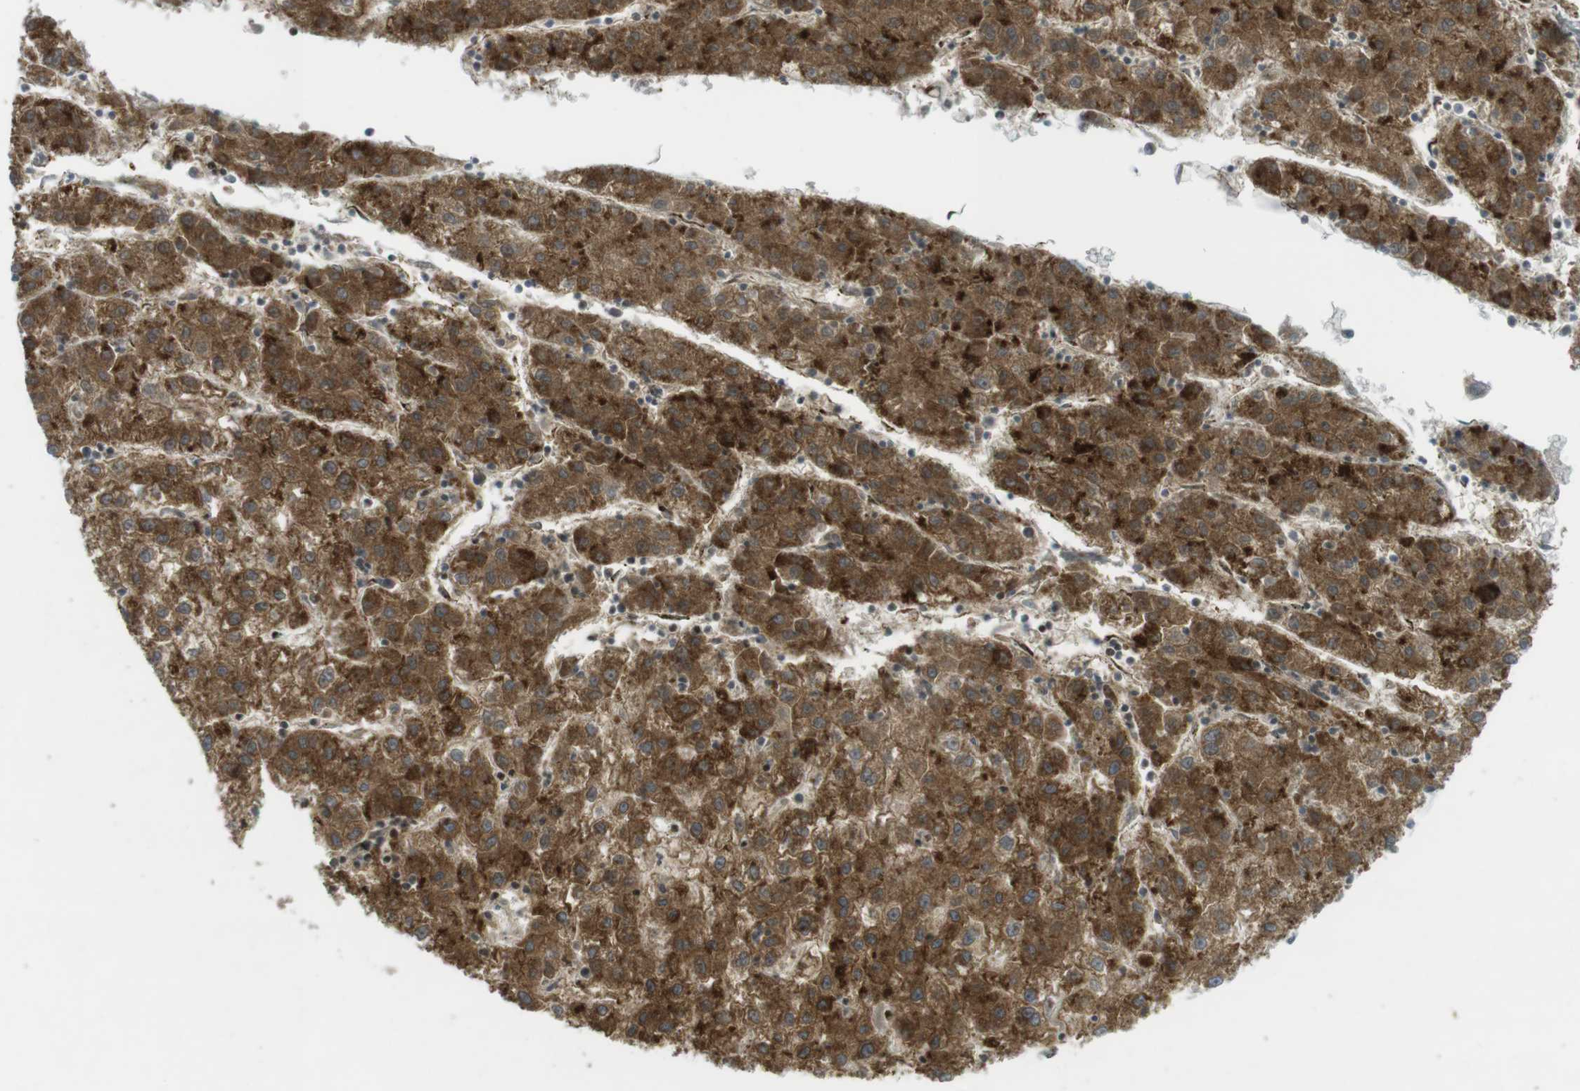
{"staining": {"intensity": "moderate", "quantity": "25%-75%", "location": "cytoplasmic/membranous"}, "tissue": "liver cancer", "cell_type": "Tumor cells", "image_type": "cancer", "snomed": [{"axis": "morphology", "description": "Carcinoma, Hepatocellular, NOS"}, {"axis": "topography", "description": "Liver"}], "caption": "Immunohistochemistry of human liver hepatocellular carcinoma reveals medium levels of moderate cytoplasmic/membranous expression in approximately 25%-75% of tumor cells.", "gene": "PPP1R13B", "patient": {"sex": "male", "age": 72}}